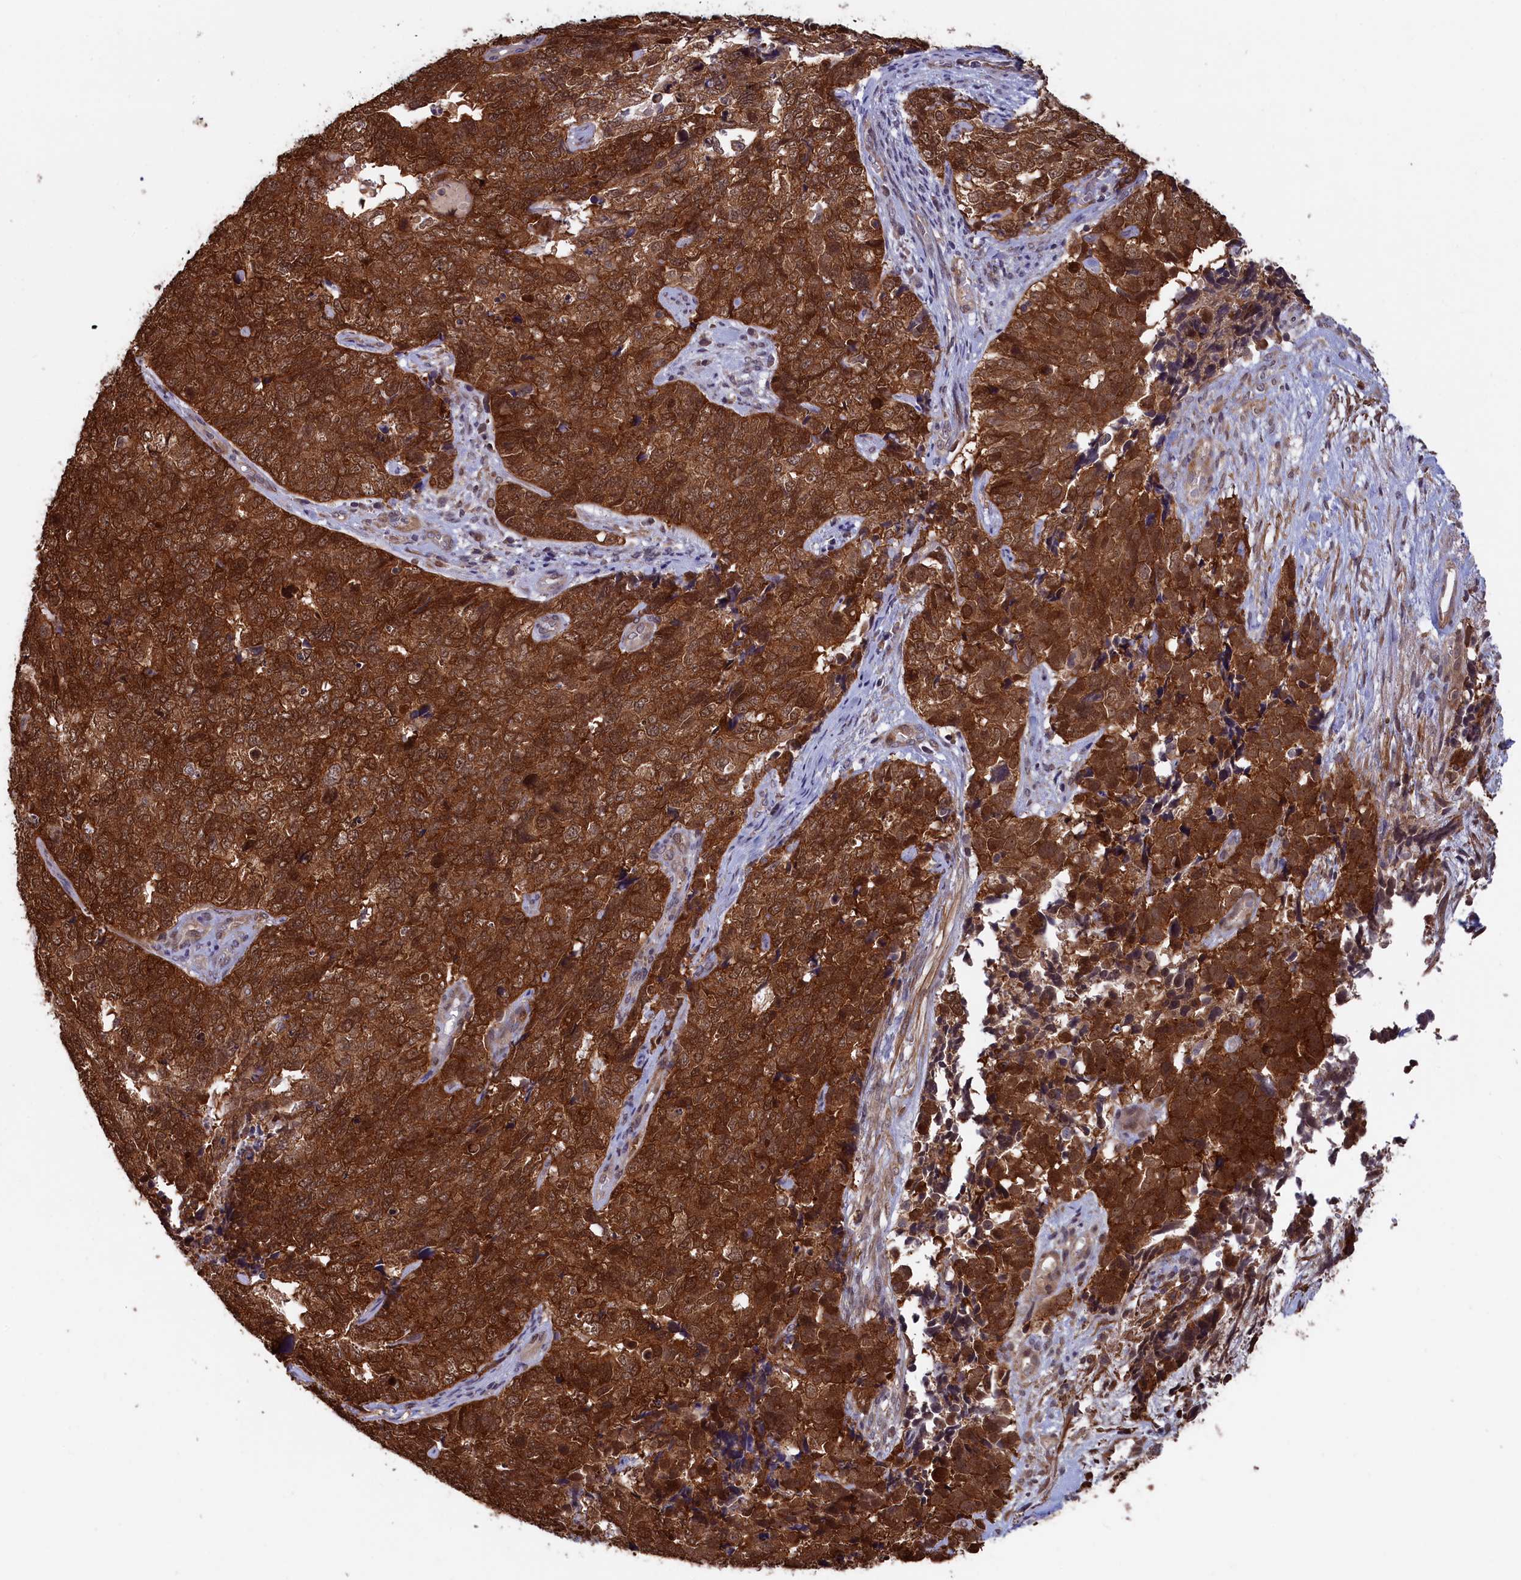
{"staining": {"intensity": "strong", "quantity": ">75%", "location": "cytoplasmic/membranous,nuclear"}, "tissue": "cervical cancer", "cell_type": "Tumor cells", "image_type": "cancer", "snomed": [{"axis": "morphology", "description": "Squamous cell carcinoma, NOS"}, {"axis": "topography", "description": "Cervix"}], "caption": "Tumor cells show strong cytoplasmic/membranous and nuclear expression in about >75% of cells in cervical cancer. (IHC, brightfield microscopy, high magnification).", "gene": "JPT2", "patient": {"sex": "female", "age": 63}}